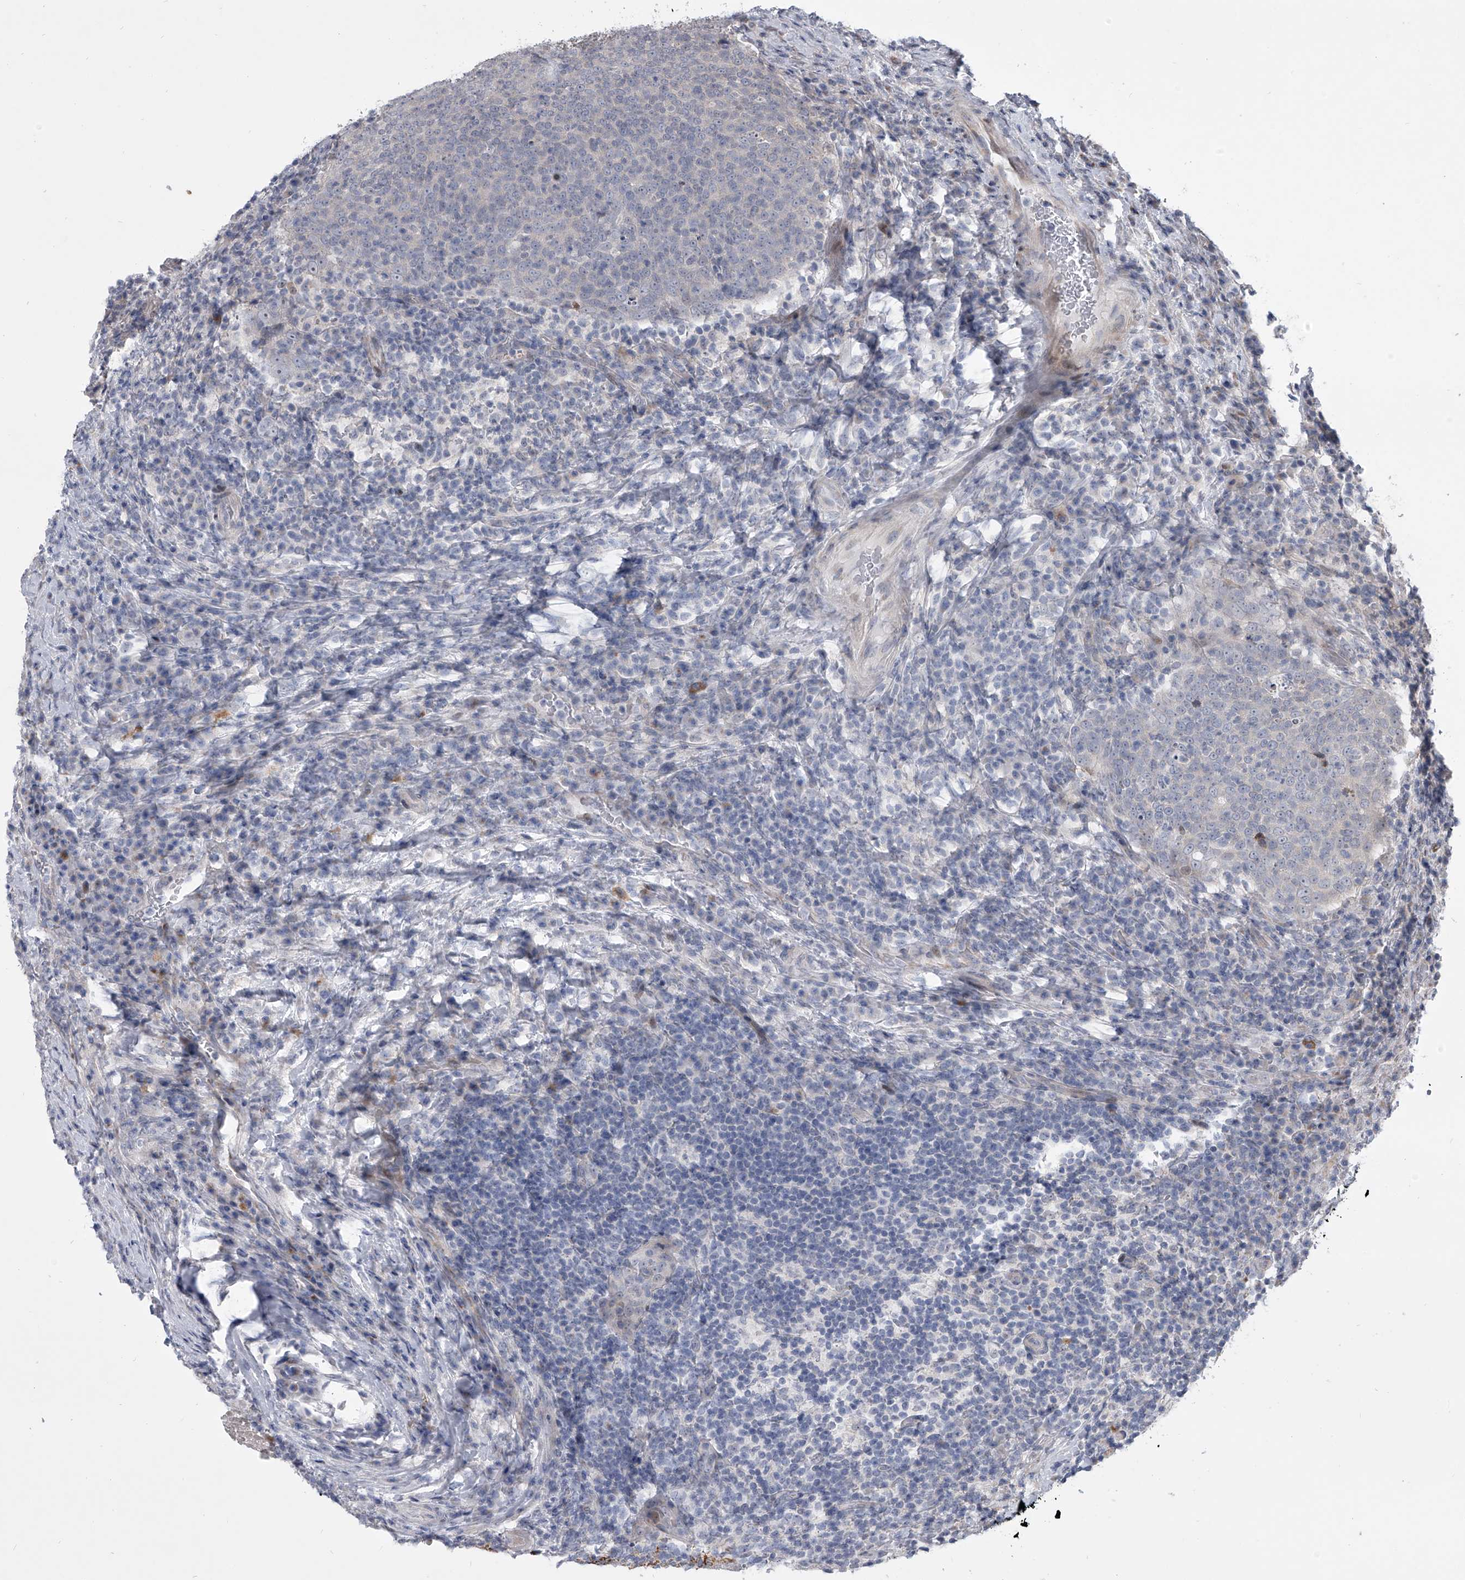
{"staining": {"intensity": "negative", "quantity": "none", "location": "none"}, "tissue": "head and neck cancer", "cell_type": "Tumor cells", "image_type": "cancer", "snomed": [{"axis": "morphology", "description": "Squamous cell carcinoma, NOS"}, {"axis": "morphology", "description": "Squamous cell carcinoma, metastatic, NOS"}, {"axis": "topography", "description": "Lymph node"}, {"axis": "topography", "description": "Head-Neck"}], "caption": "Photomicrograph shows no protein positivity in tumor cells of metastatic squamous cell carcinoma (head and neck) tissue.", "gene": "HEATR6", "patient": {"sex": "male", "age": 62}}